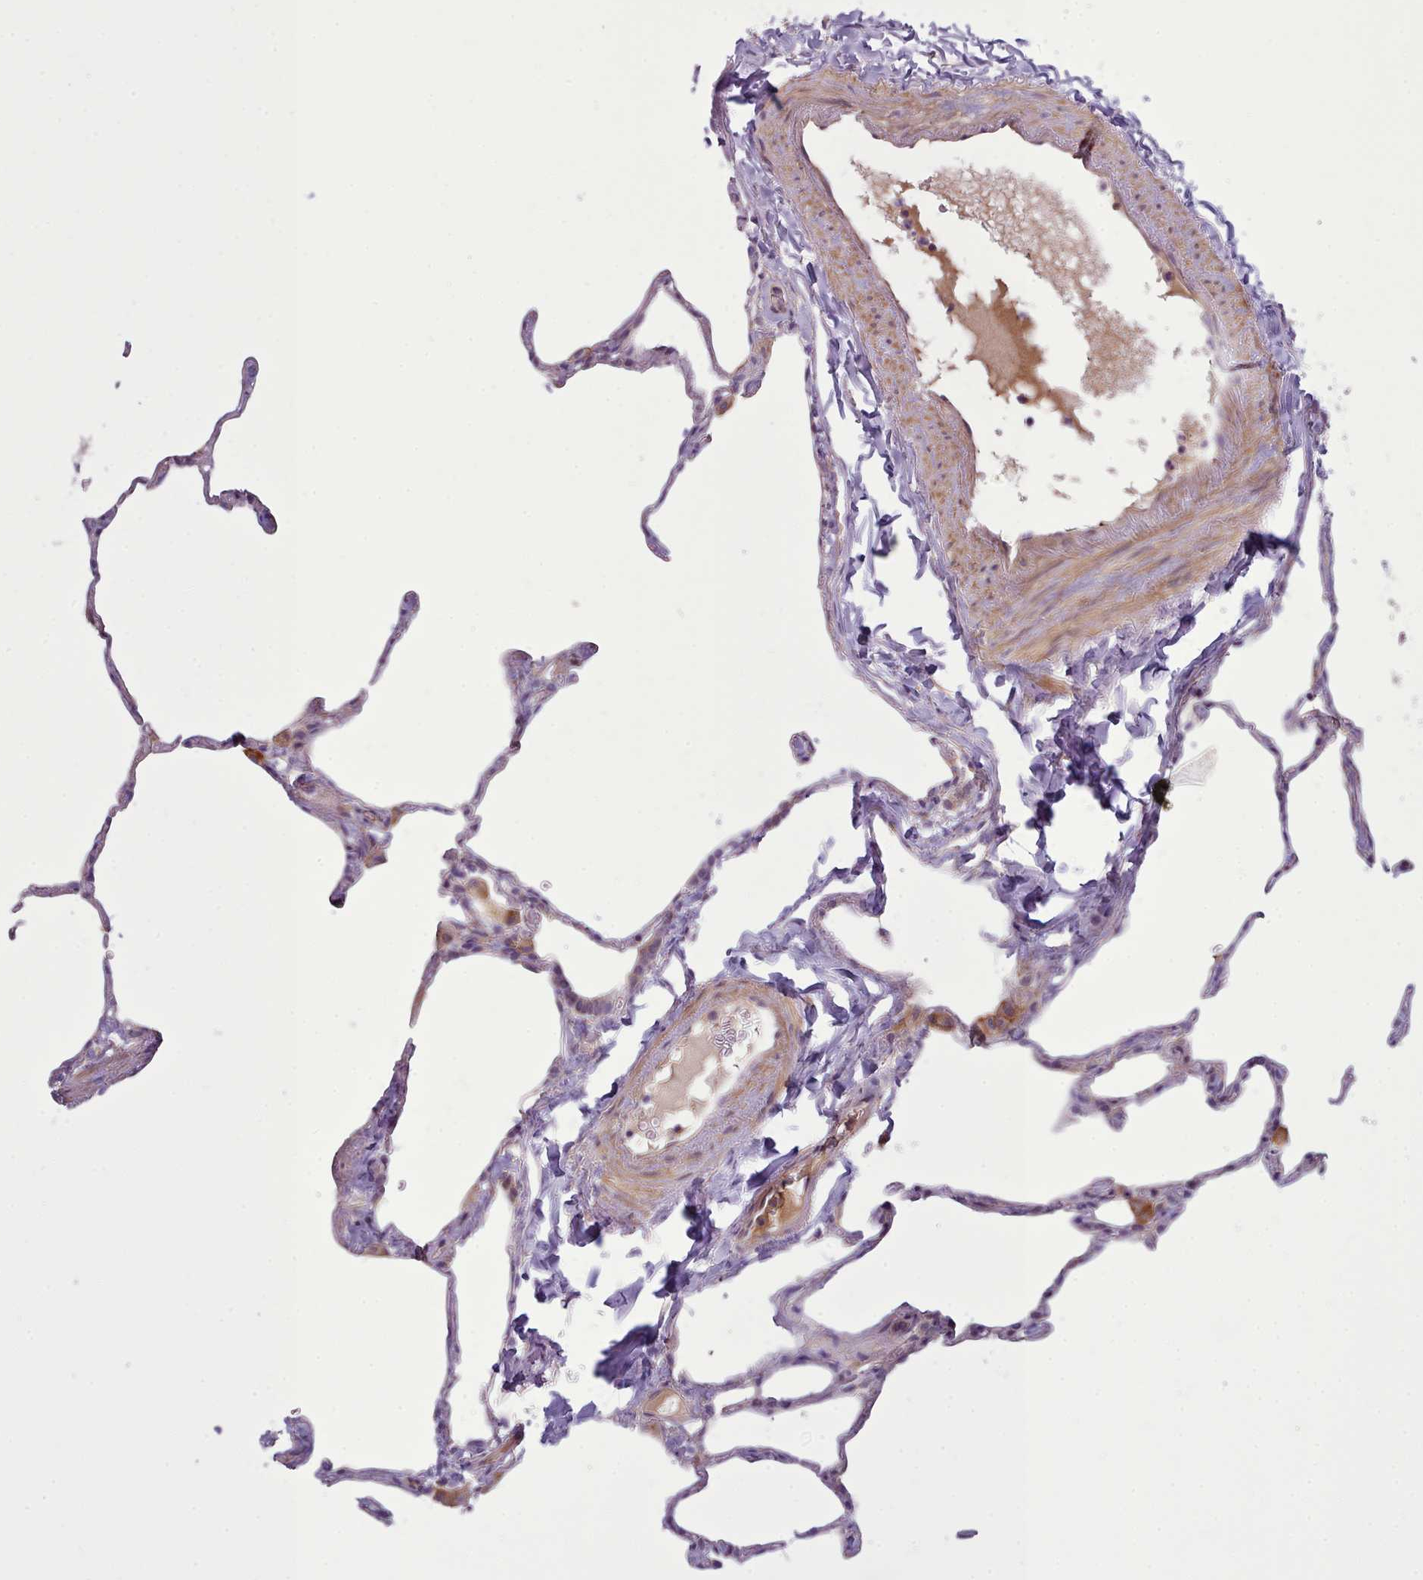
{"staining": {"intensity": "negative", "quantity": "none", "location": "none"}, "tissue": "lung", "cell_type": "Alveolar cells", "image_type": "normal", "snomed": [{"axis": "morphology", "description": "Normal tissue, NOS"}, {"axis": "topography", "description": "Lung"}], "caption": "DAB immunohistochemical staining of unremarkable human lung demonstrates no significant expression in alveolar cells. (DAB immunohistochemistry (IHC) visualized using brightfield microscopy, high magnification).", "gene": "TENT4B", "patient": {"sex": "male", "age": 65}}